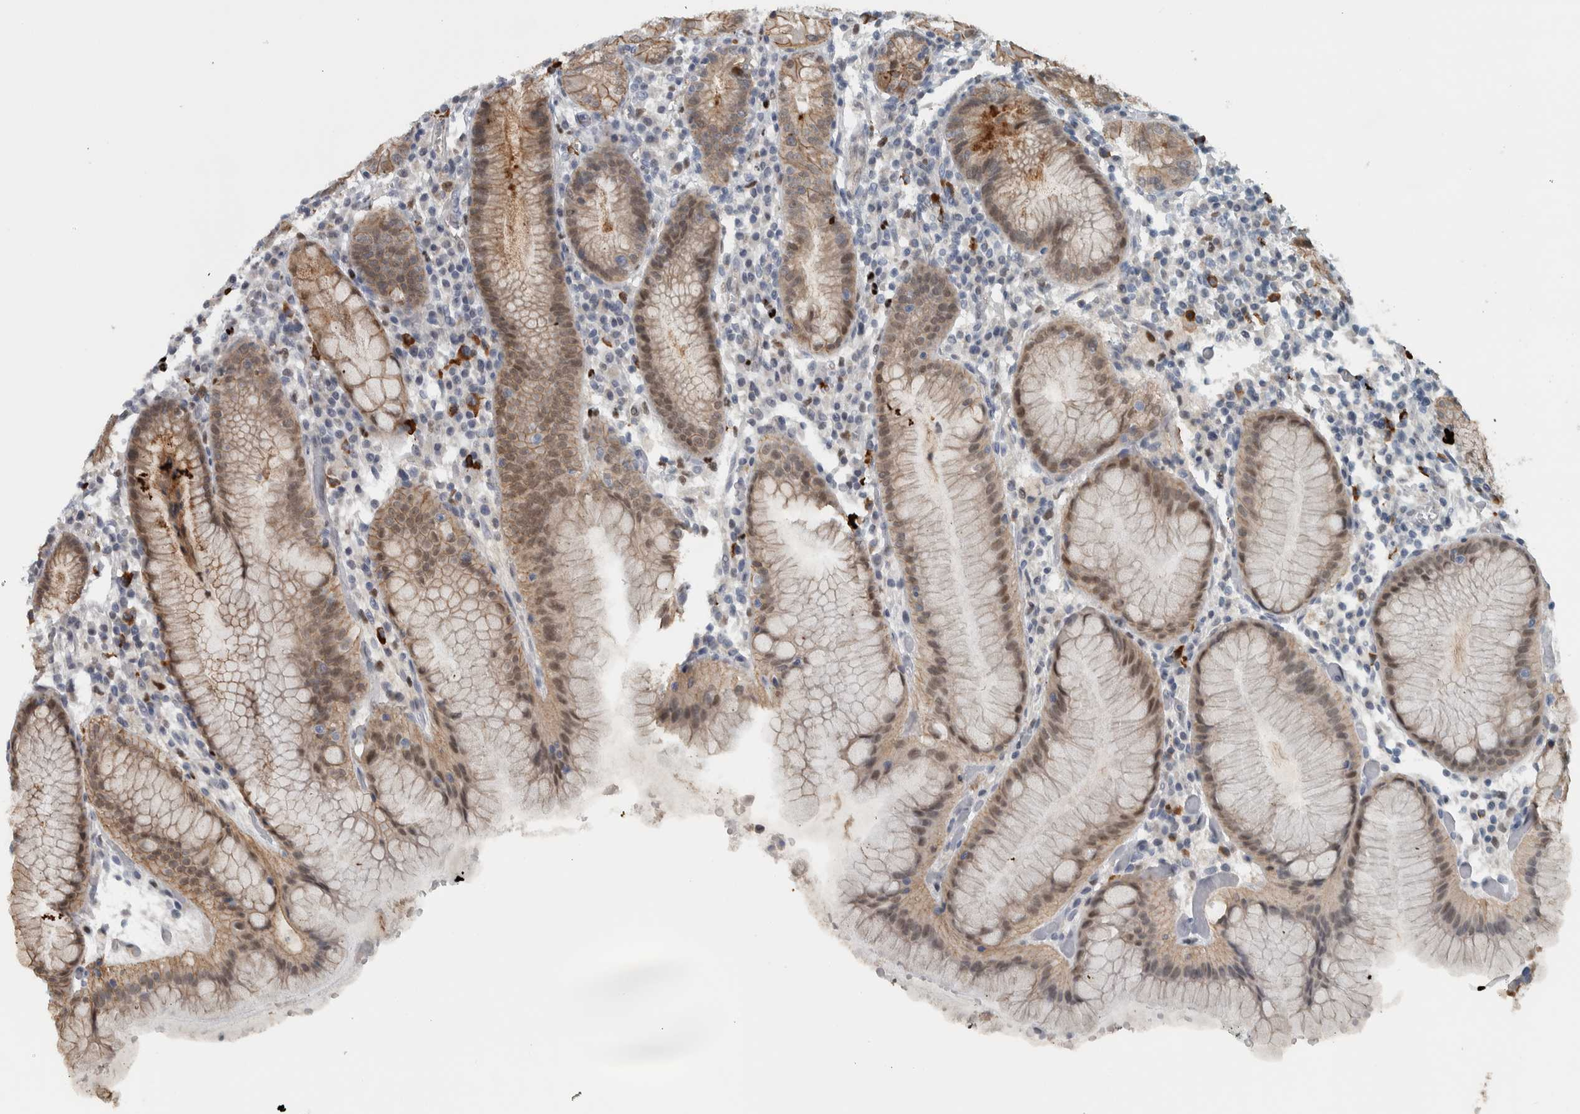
{"staining": {"intensity": "moderate", "quantity": ">75%", "location": "cytoplasmic/membranous,nuclear"}, "tissue": "stomach", "cell_type": "Glandular cells", "image_type": "normal", "snomed": [{"axis": "morphology", "description": "Normal tissue, NOS"}, {"axis": "topography", "description": "Stomach"}, {"axis": "topography", "description": "Stomach, lower"}], "caption": "The micrograph exhibits immunohistochemical staining of unremarkable stomach. There is moderate cytoplasmic/membranous,nuclear staining is present in about >75% of glandular cells.", "gene": "ADPRM", "patient": {"sex": "female", "age": 75}}